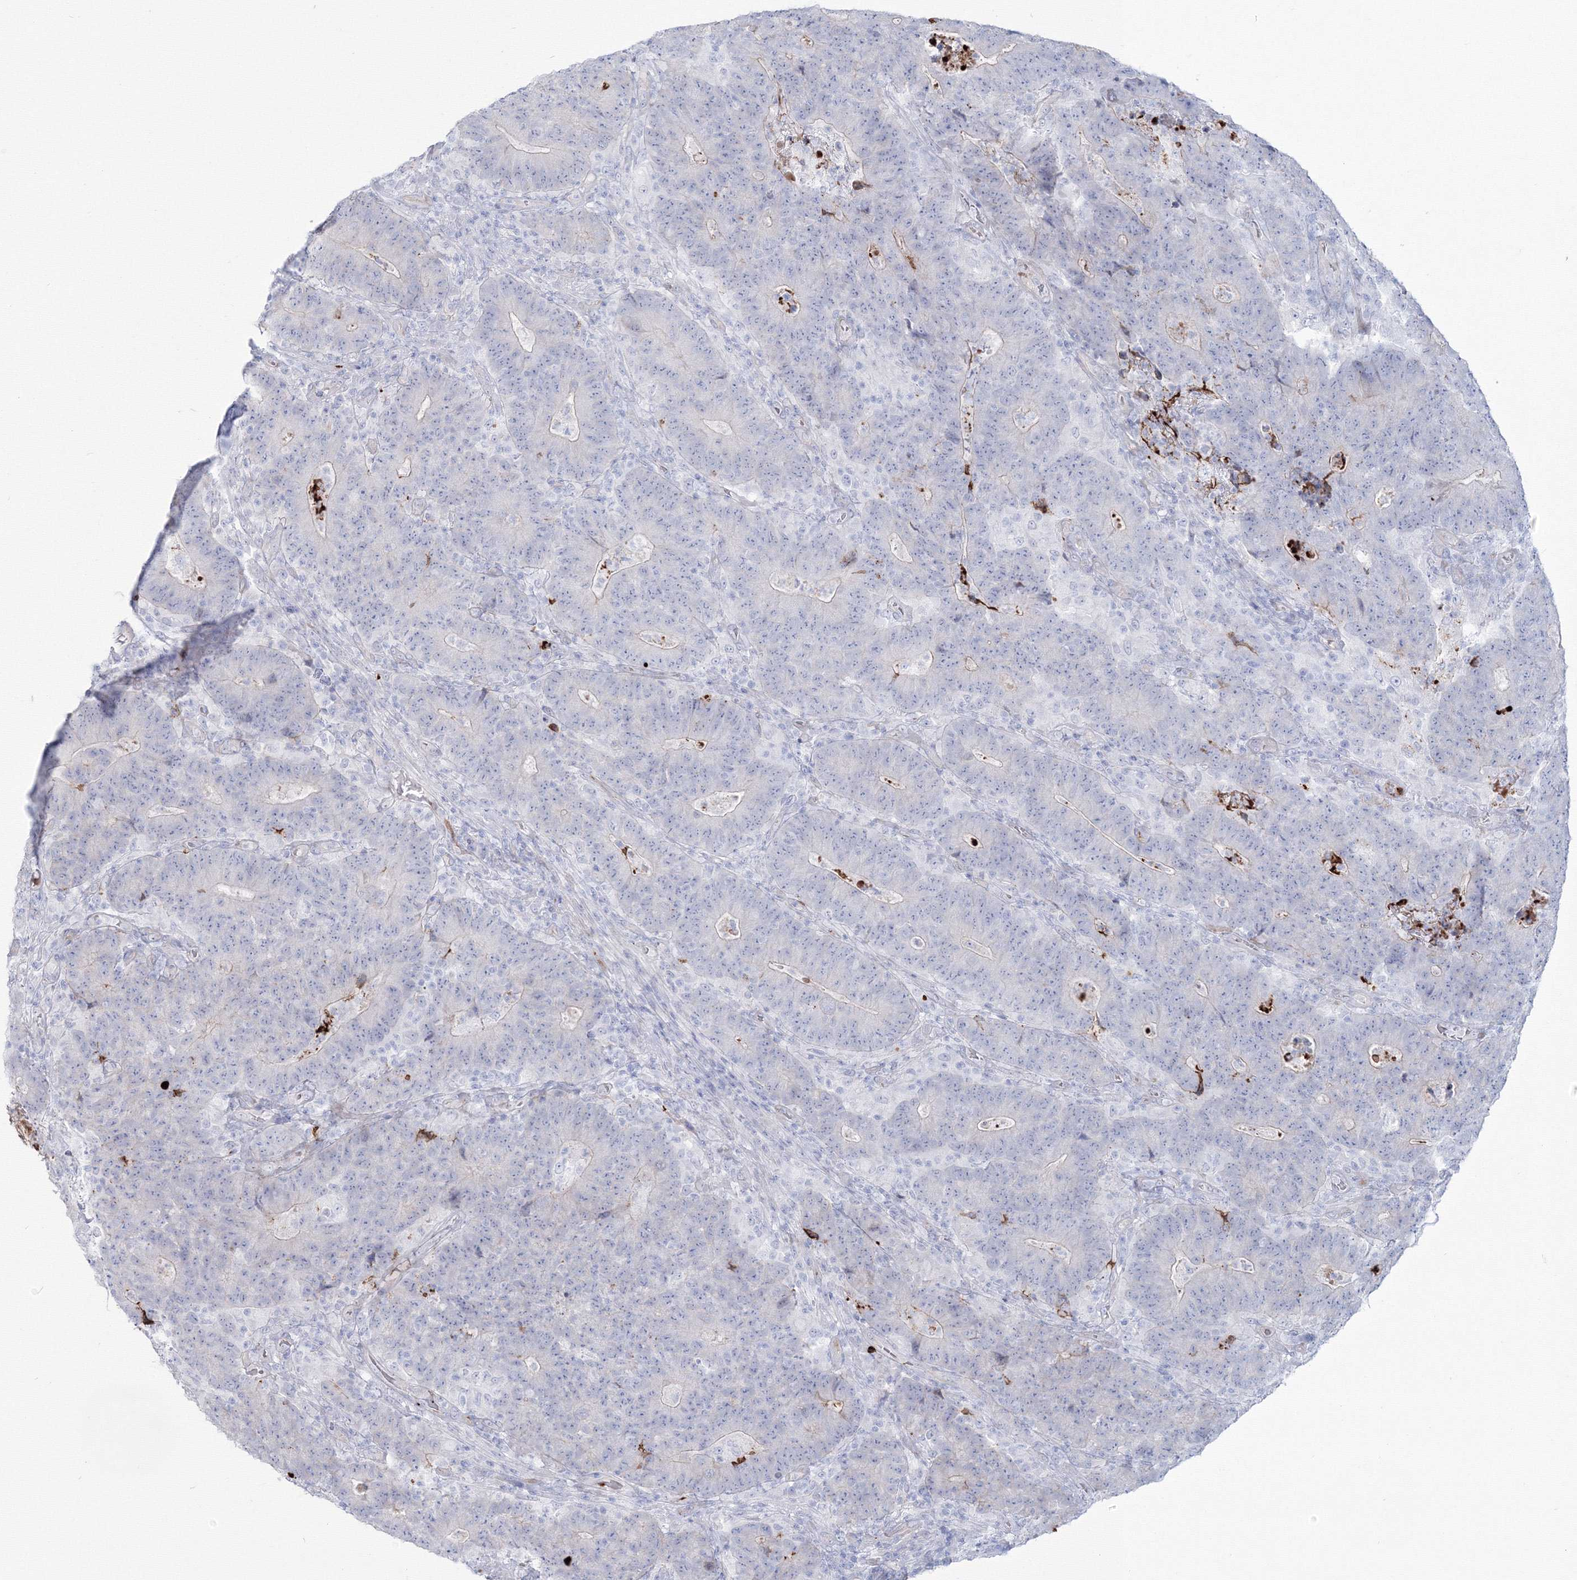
{"staining": {"intensity": "negative", "quantity": "none", "location": "none"}, "tissue": "colorectal cancer", "cell_type": "Tumor cells", "image_type": "cancer", "snomed": [{"axis": "morphology", "description": "Normal tissue, NOS"}, {"axis": "morphology", "description": "Adenocarcinoma, NOS"}, {"axis": "topography", "description": "Colon"}], "caption": "A histopathology image of adenocarcinoma (colorectal) stained for a protein shows no brown staining in tumor cells.", "gene": "HYAL2", "patient": {"sex": "female", "age": 75}}